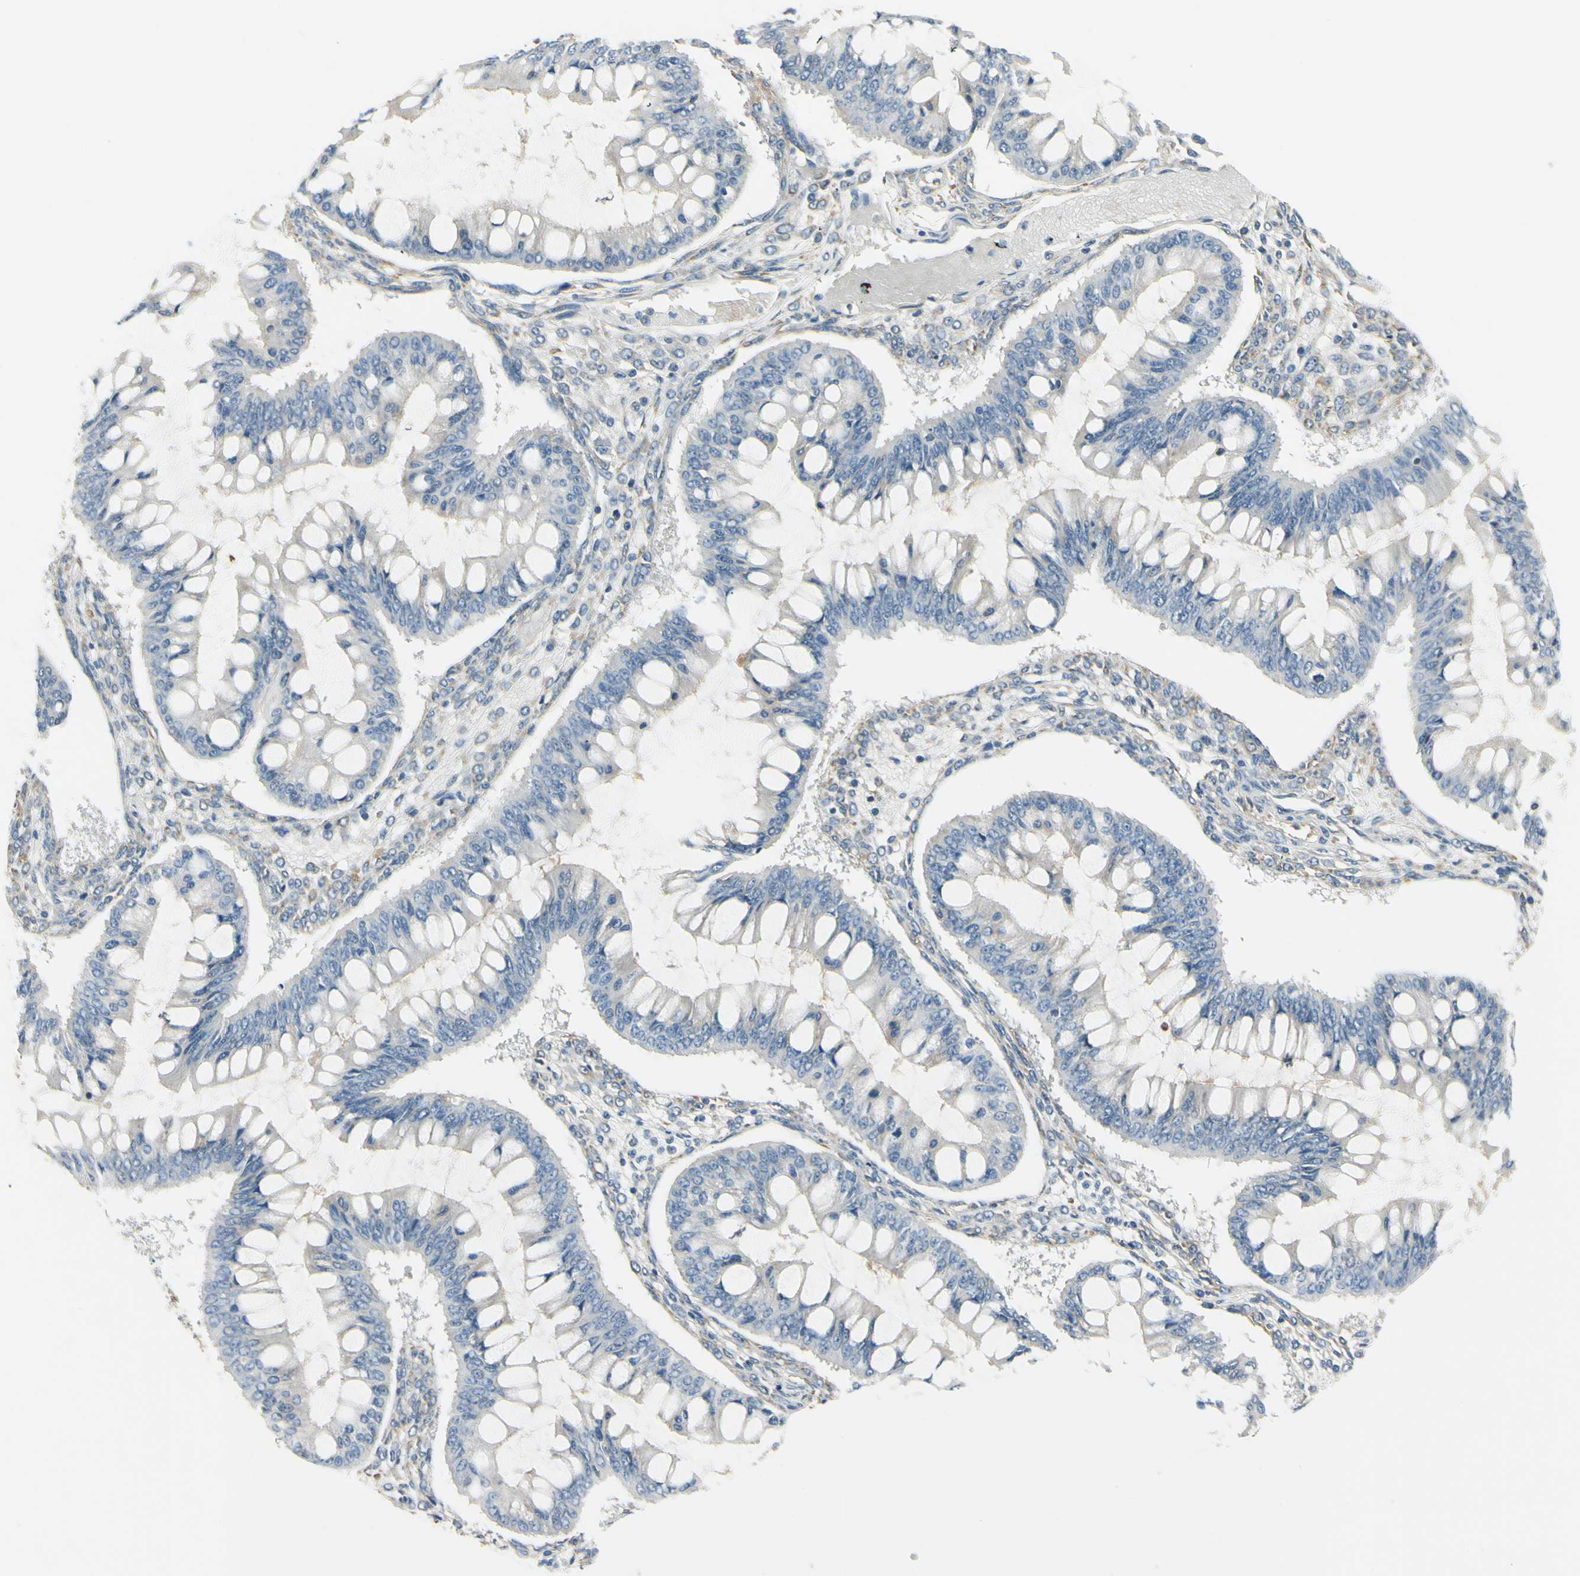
{"staining": {"intensity": "negative", "quantity": "none", "location": "none"}, "tissue": "ovarian cancer", "cell_type": "Tumor cells", "image_type": "cancer", "snomed": [{"axis": "morphology", "description": "Cystadenocarcinoma, mucinous, NOS"}, {"axis": "topography", "description": "Ovary"}], "caption": "Immunohistochemistry micrograph of neoplastic tissue: human ovarian cancer stained with DAB shows no significant protein expression in tumor cells.", "gene": "IGDCC4", "patient": {"sex": "female", "age": 73}}